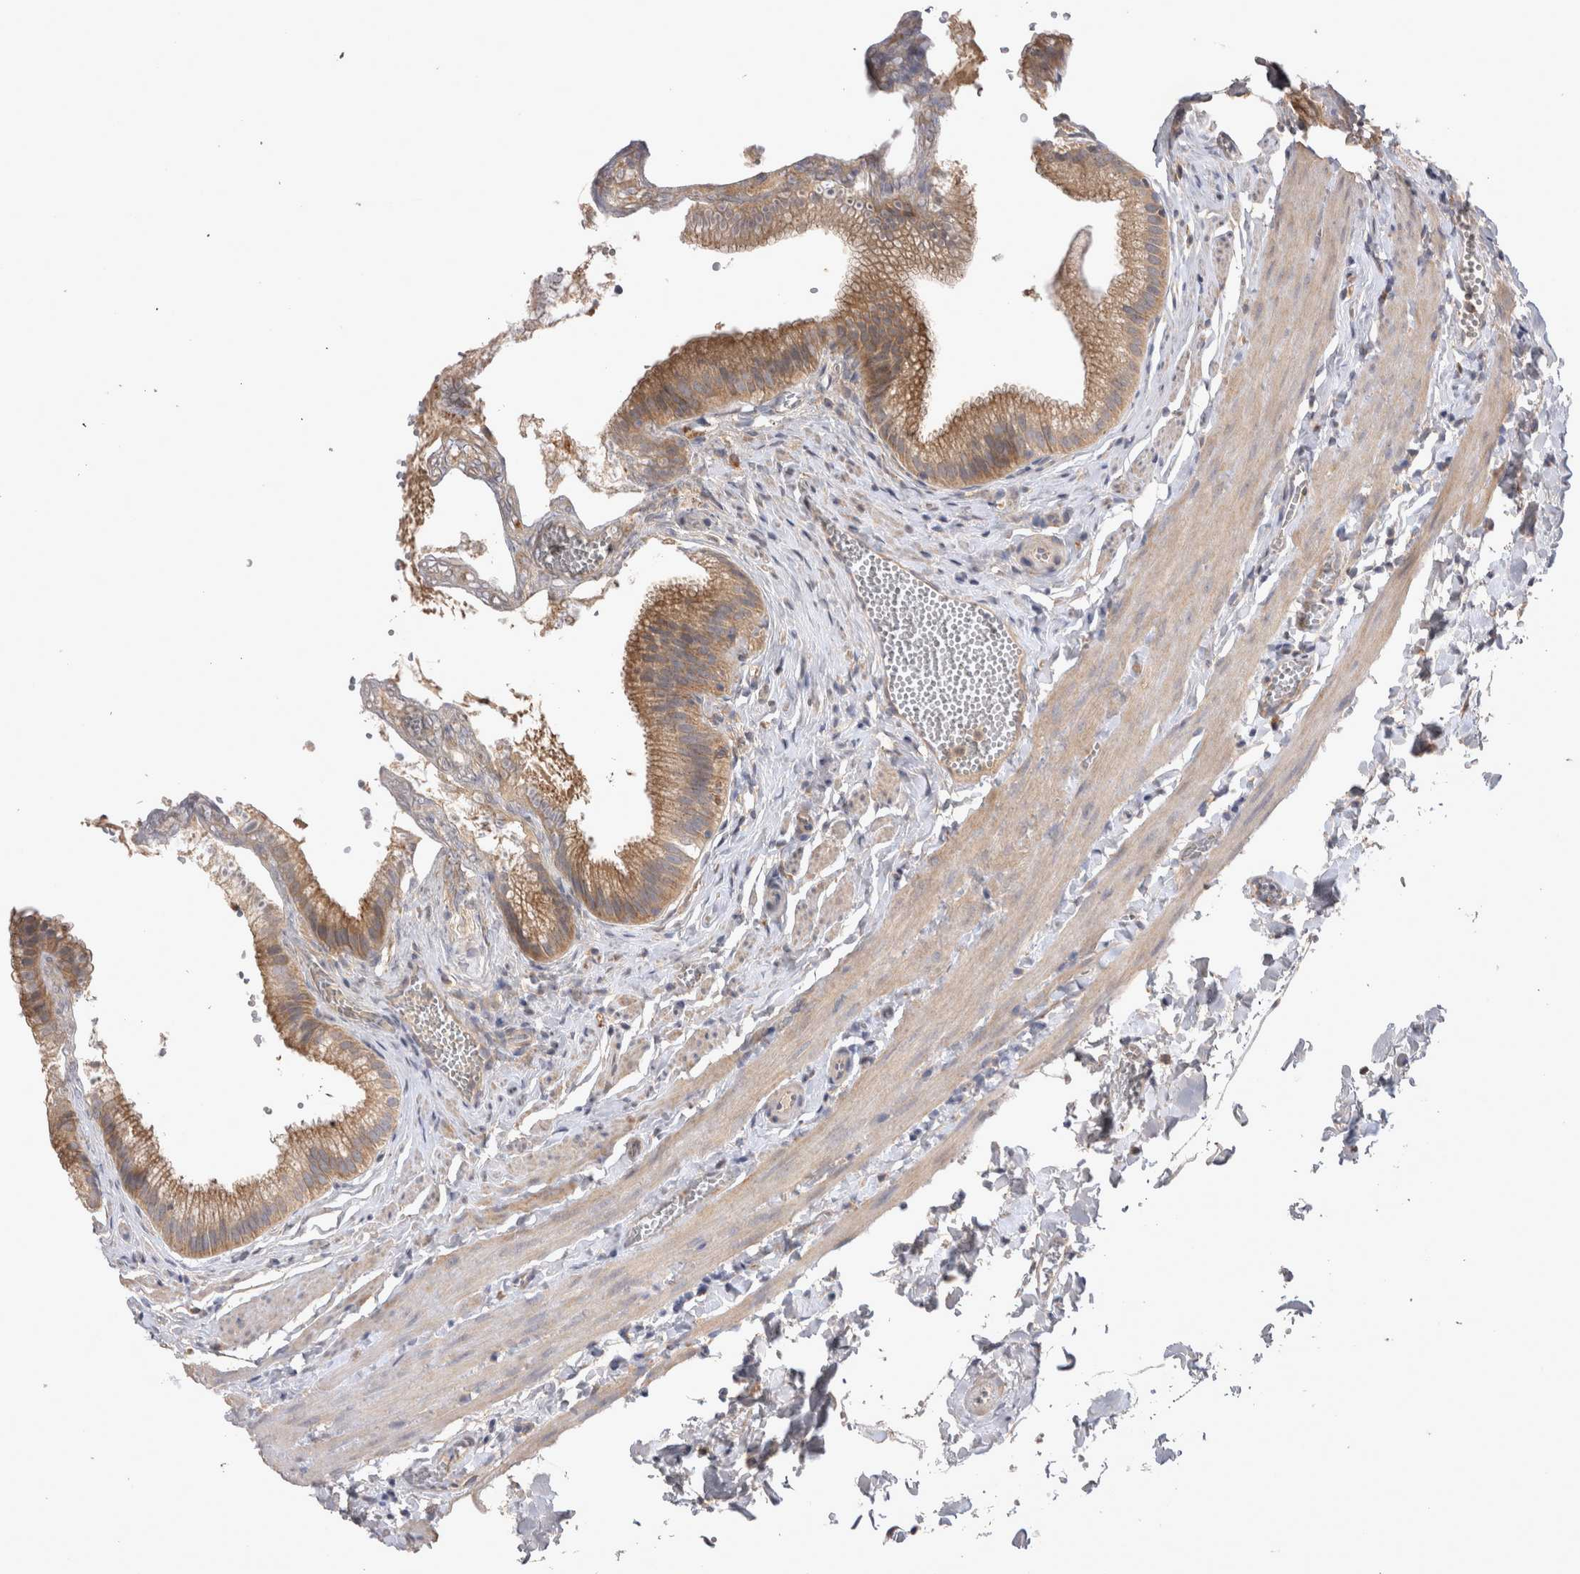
{"staining": {"intensity": "moderate", "quantity": ">75%", "location": "cytoplasmic/membranous"}, "tissue": "gallbladder", "cell_type": "Glandular cells", "image_type": "normal", "snomed": [{"axis": "morphology", "description": "Normal tissue, NOS"}, {"axis": "topography", "description": "Gallbladder"}], "caption": "Brown immunohistochemical staining in normal human gallbladder reveals moderate cytoplasmic/membranous expression in about >75% of glandular cells.", "gene": "SRD5A3", "patient": {"sex": "male", "age": 38}}